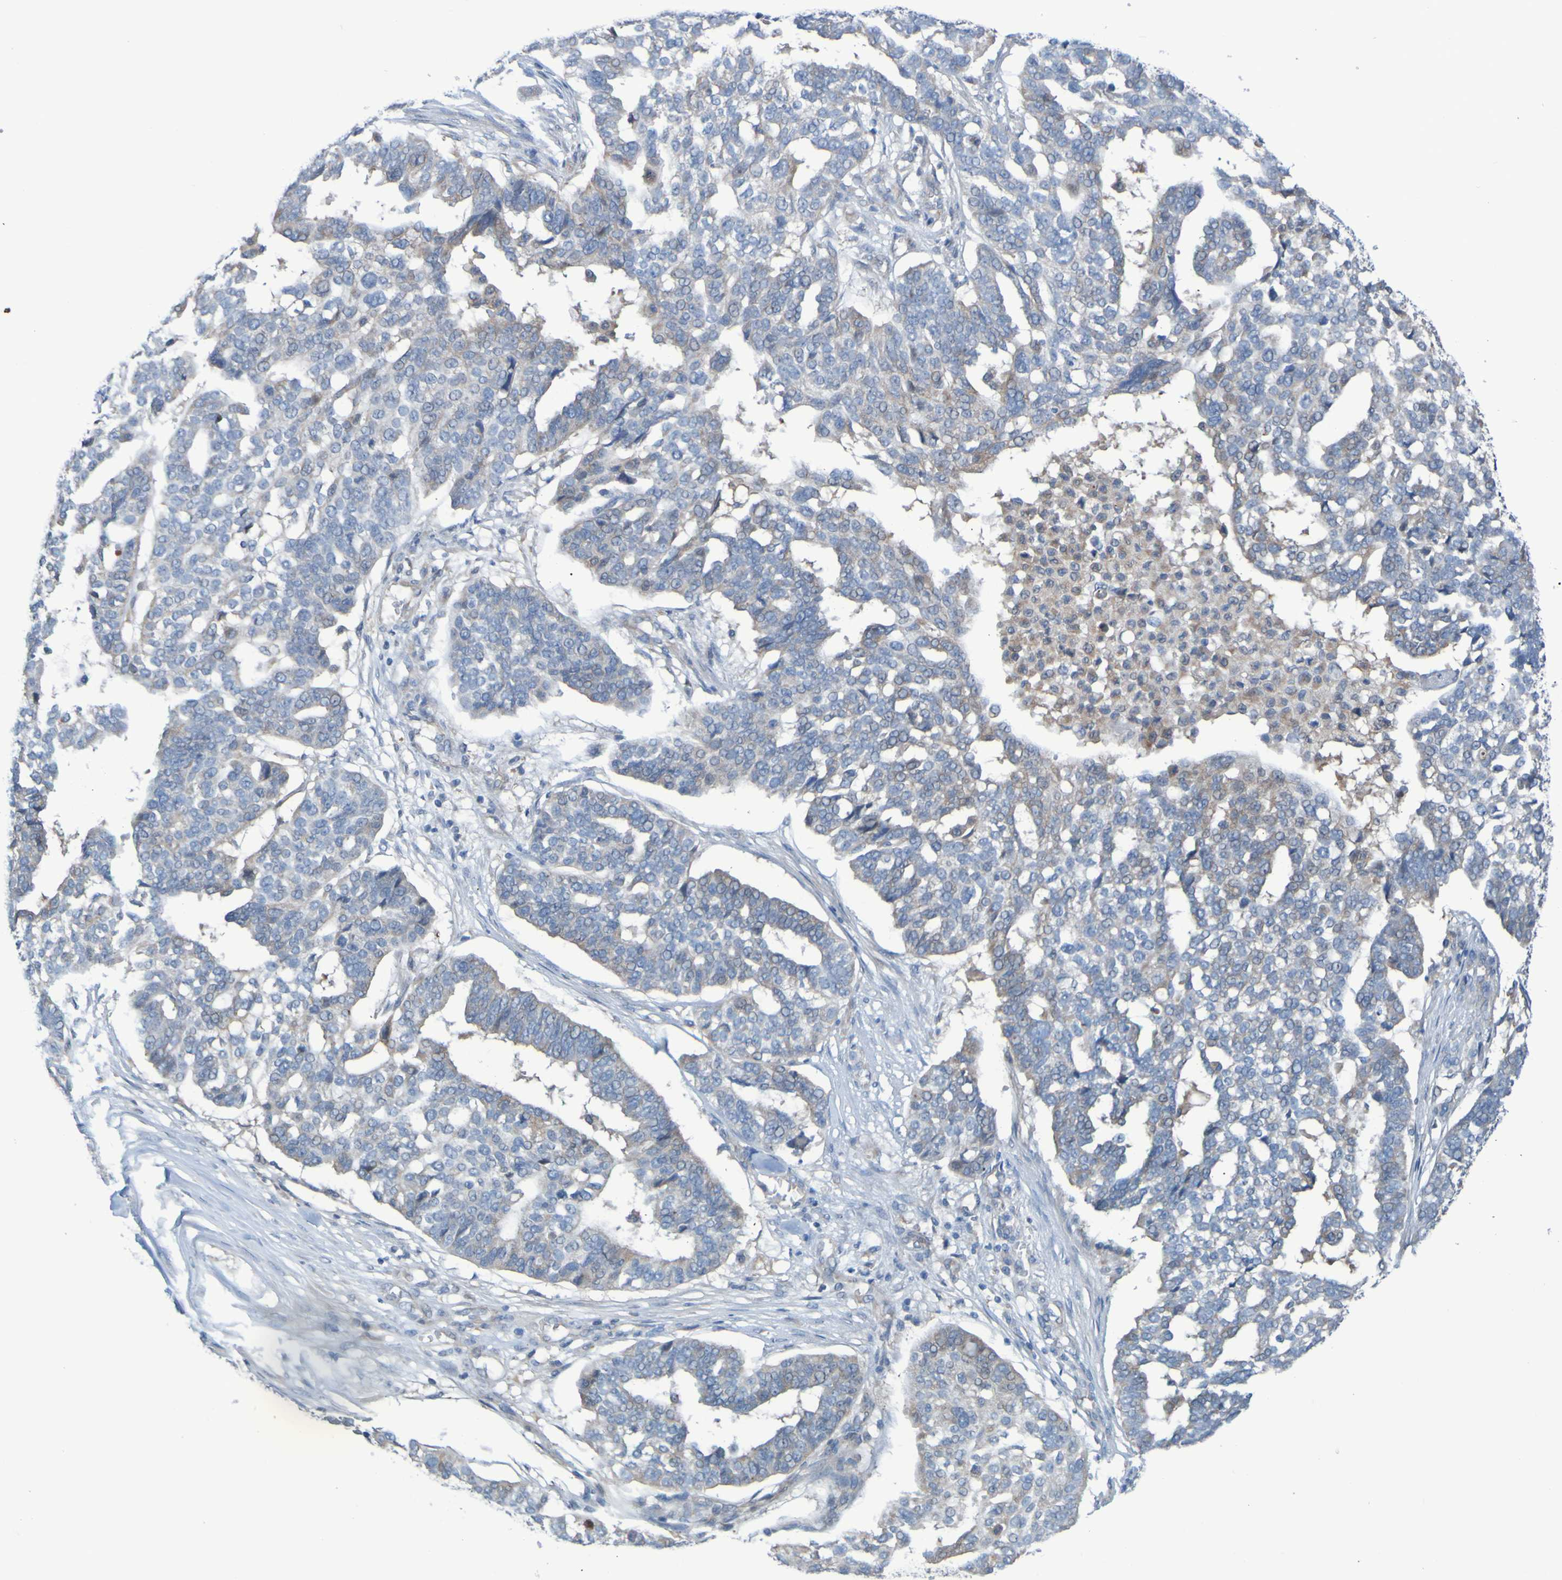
{"staining": {"intensity": "weak", "quantity": "<25%", "location": "cytoplasmic/membranous"}, "tissue": "ovarian cancer", "cell_type": "Tumor cells", "image_type": "cancer", "snomed": [{"axis": "morphology", "description": "Cystadenocarcinoma, serous, NOS"}, {"axis": "topography", "description": "Ovary"}], "caption": "Protein analysis of ovarian cancer displays no significant staining in tumor cells.", "gene": "NPRL3", "patient": {"sex": "female", "age": 59}}